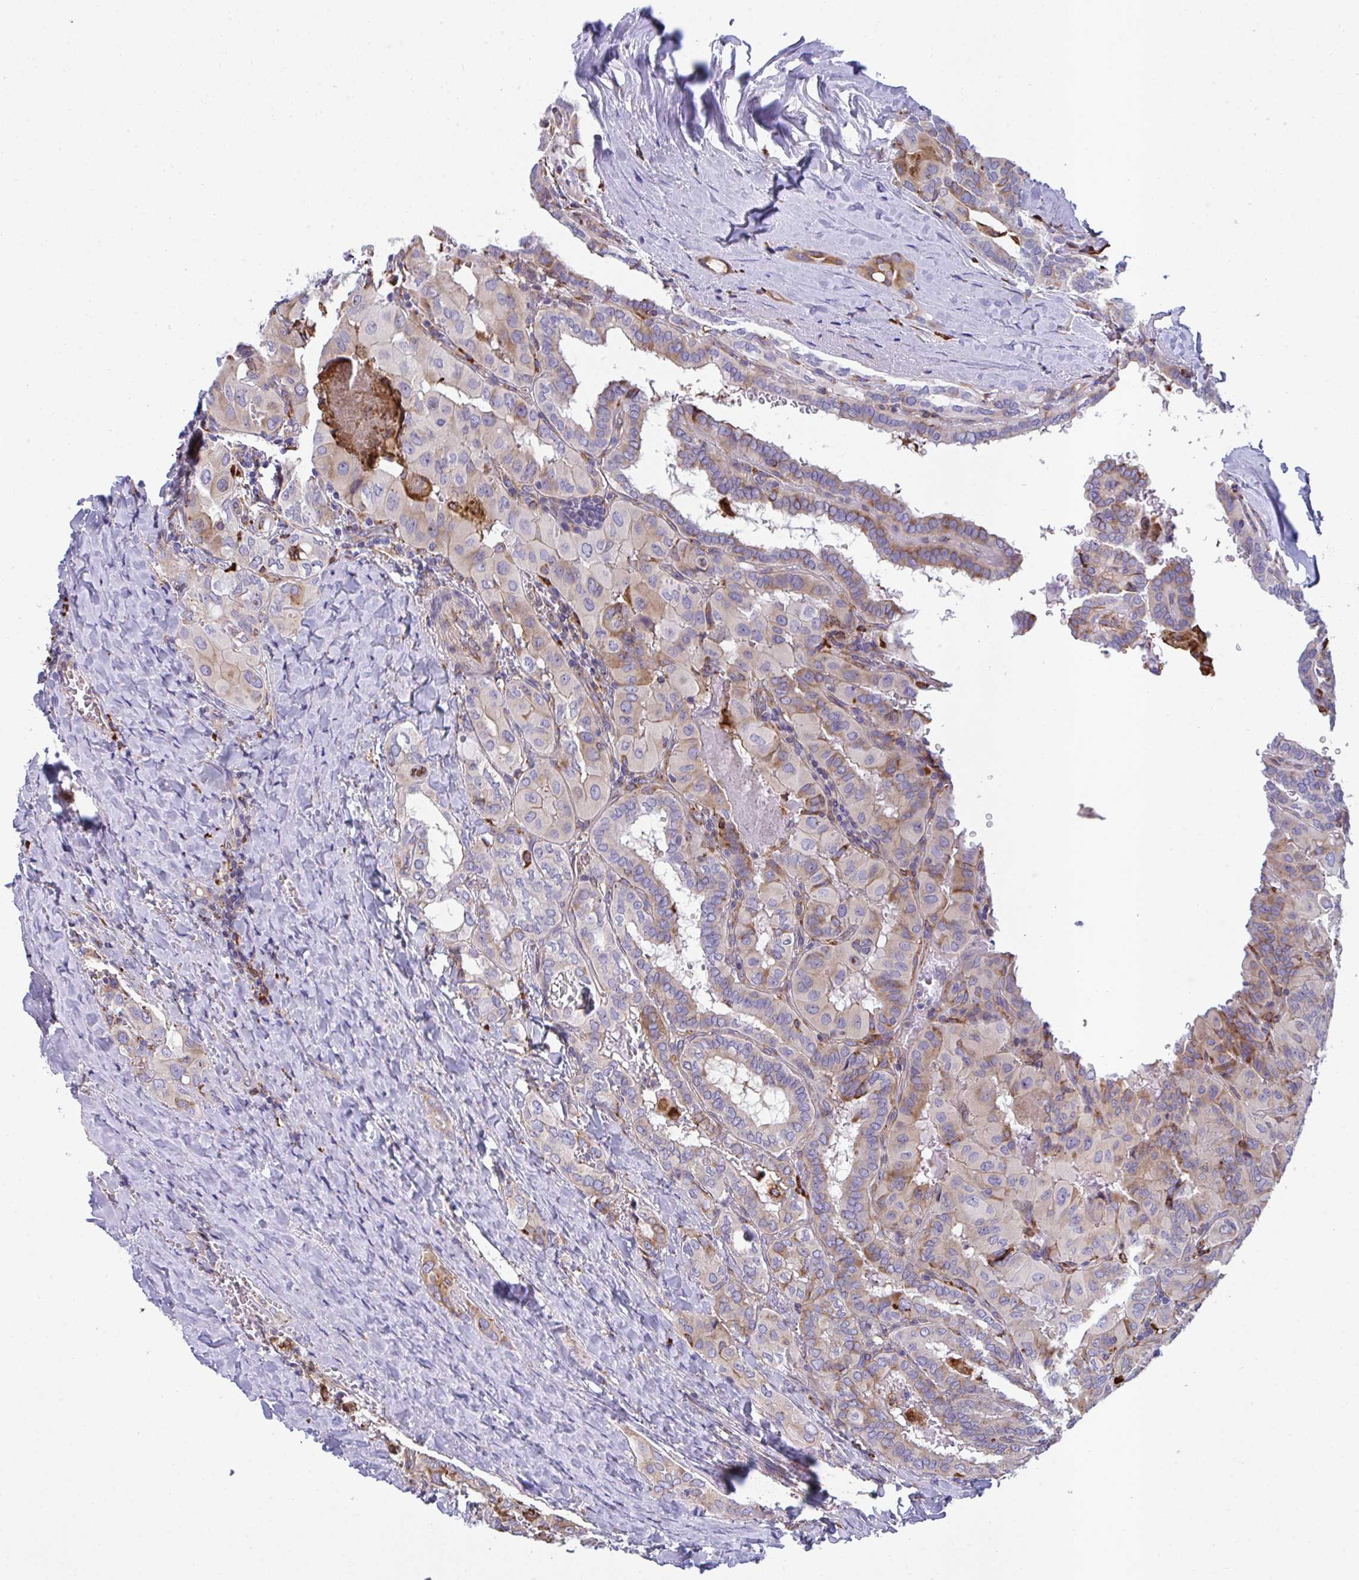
{"staining": {"intensity": "moderate", "quantity": "25%-75%", "location": "cytoplasmic/membranous"}, "tissue": "thyroid cancer", "cell_type": "Tumor cells", "image_type": "cancer", "snomed": [{"axis": "morphology", "description": "Papillary adenocarcinoma, NOS"}, {"axis": "topography", "description": "Thyroid gland"}], "caption": "Moderate cytoplasmic/membranous expression for a protein is identified in about 25%-75% of tumor cells of thyroid cancer (papillary adenocarcinoma) using immunohistochemistry (IHC).", "gene": "PEAK3", "patient": {"sex": "female", "age": 46}}